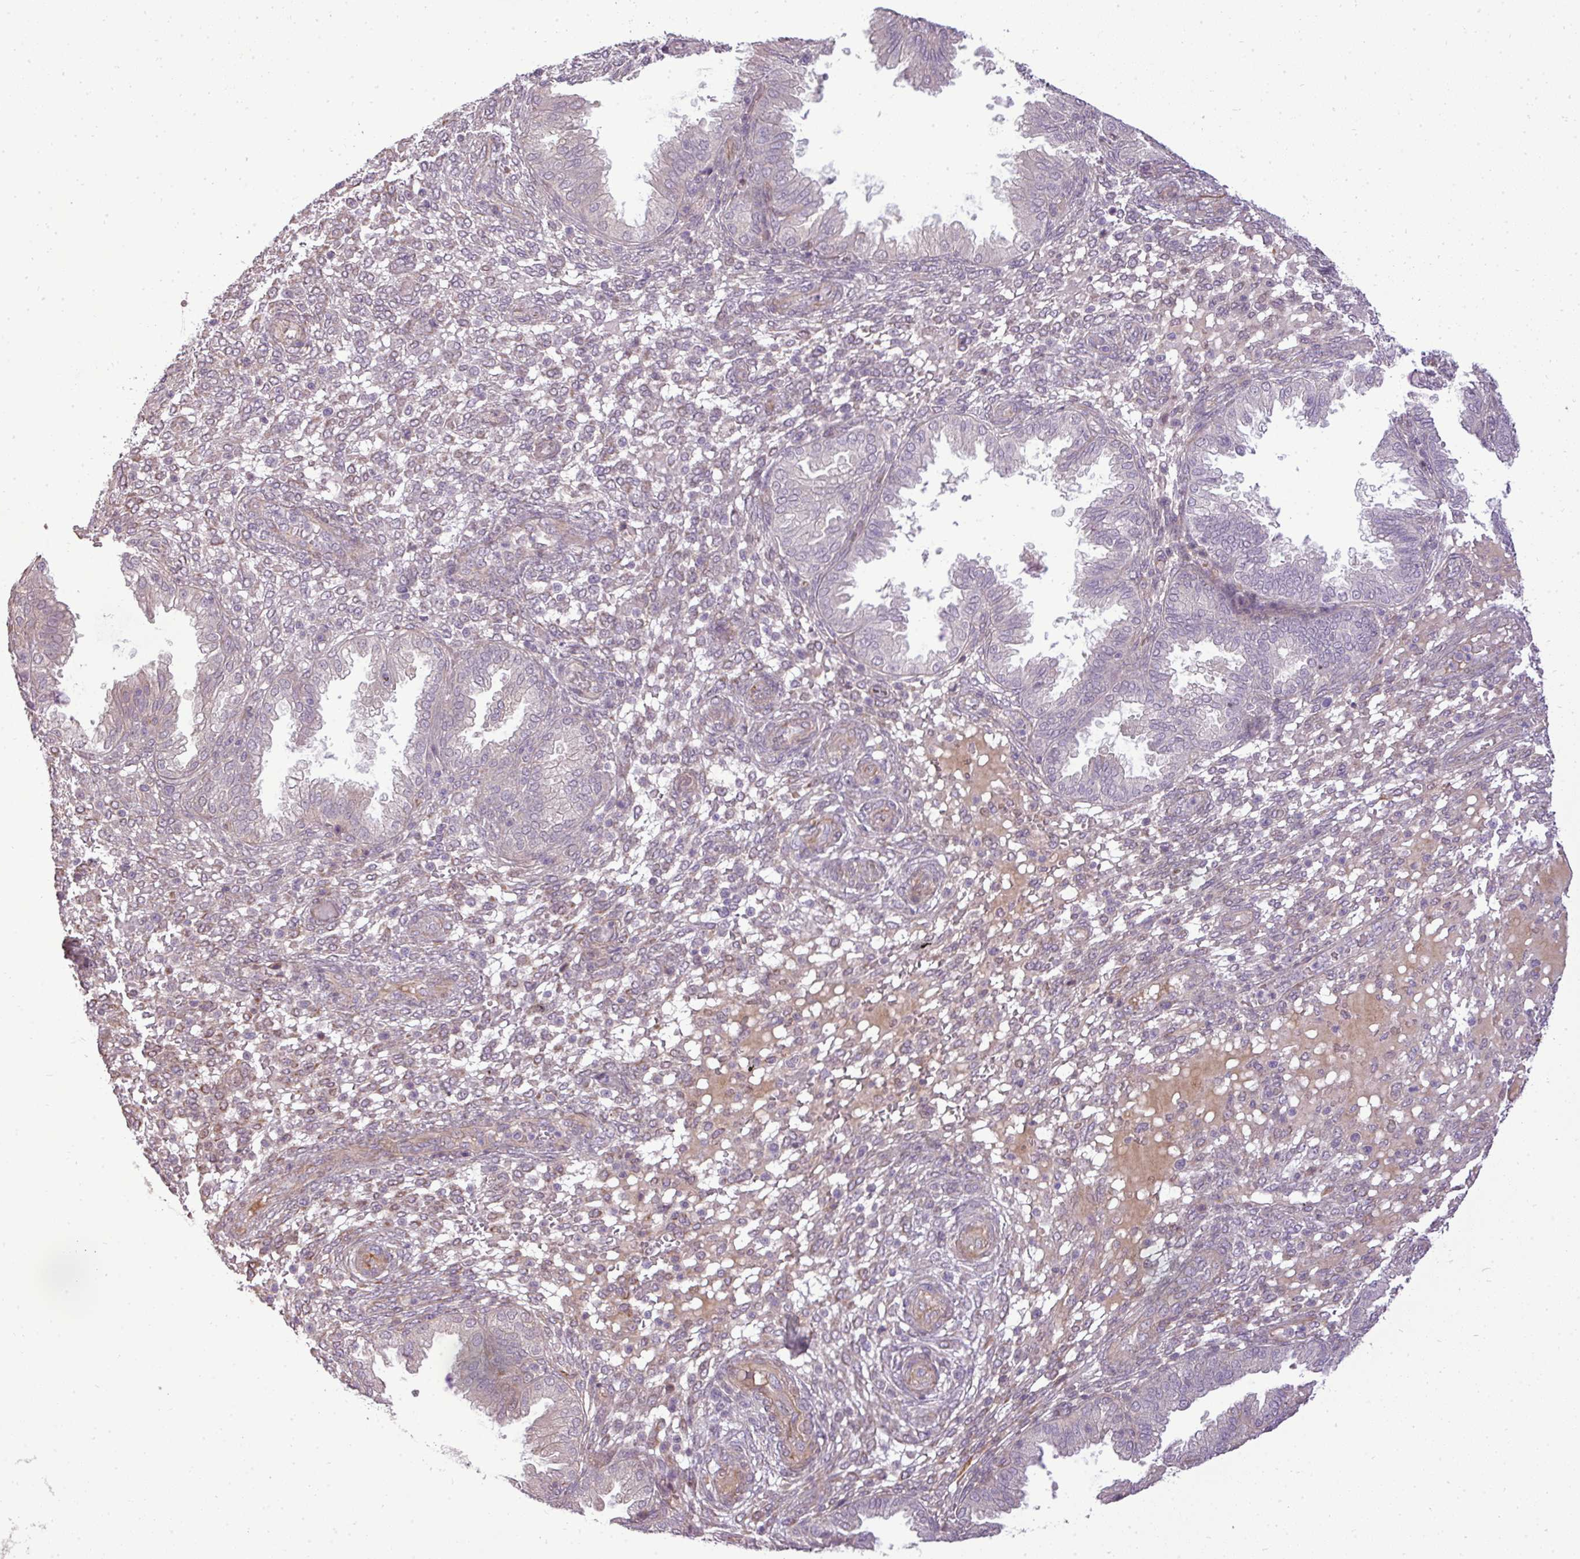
{"staining": {"intensity": "negative", "quantity": "none", "location": "none"}, "tissue": "endometrium", "cell_type": "Cells in endometrial stroma", "image_type": "normal", "snomed": [{"axis": "morphology", "description": "Normal tissue, NOS"}, {"axis": "topography", "description": "Endometrium"}], "caption": "Immunohistochemistry micrograph of unremarkable endometrium: endometrium stained with DAB (3,3'-diaminobenzidine) reveals no significant protein staining in cells in endometrial stroma.", "gene": "PDRG1", "patient": {"sex": "female", "age": 33}}